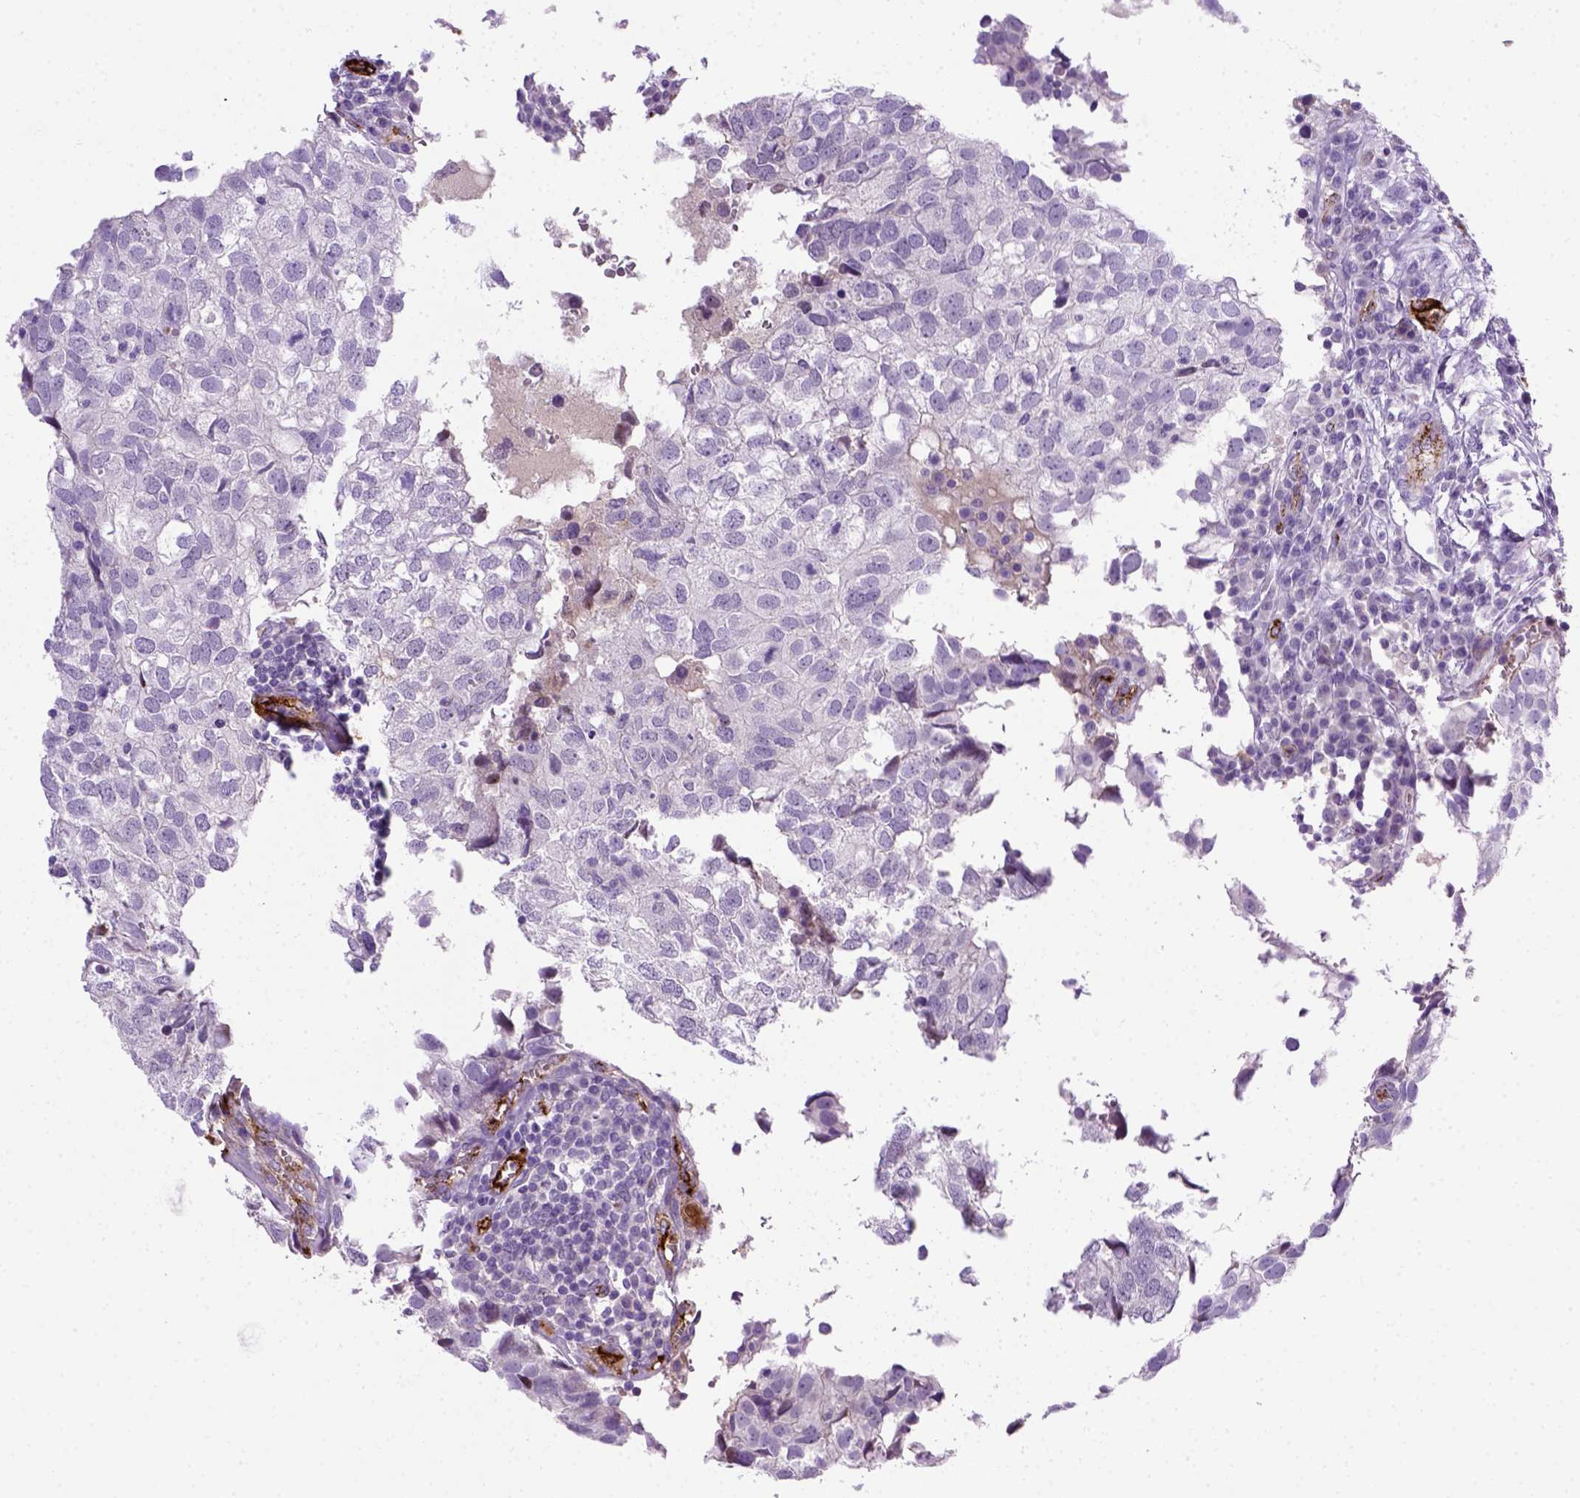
{"staining": {"intensity": "negative", "quantity": "none", "location": "none"}, "tissue": "breast cancer", "cell_type": "Tumor cells", "image_type": "cancer", "snomed": [{"axis": "morphology", "description": "Duct carcinoma"}, {"axis": "topography", "description": "Breast"}], "caption": "There is no significant staining in tumor cells of breast cancer (invasive ductal carcinoma).", "gene": "VWF", "patient": {"sex": "female", "age": 30}}